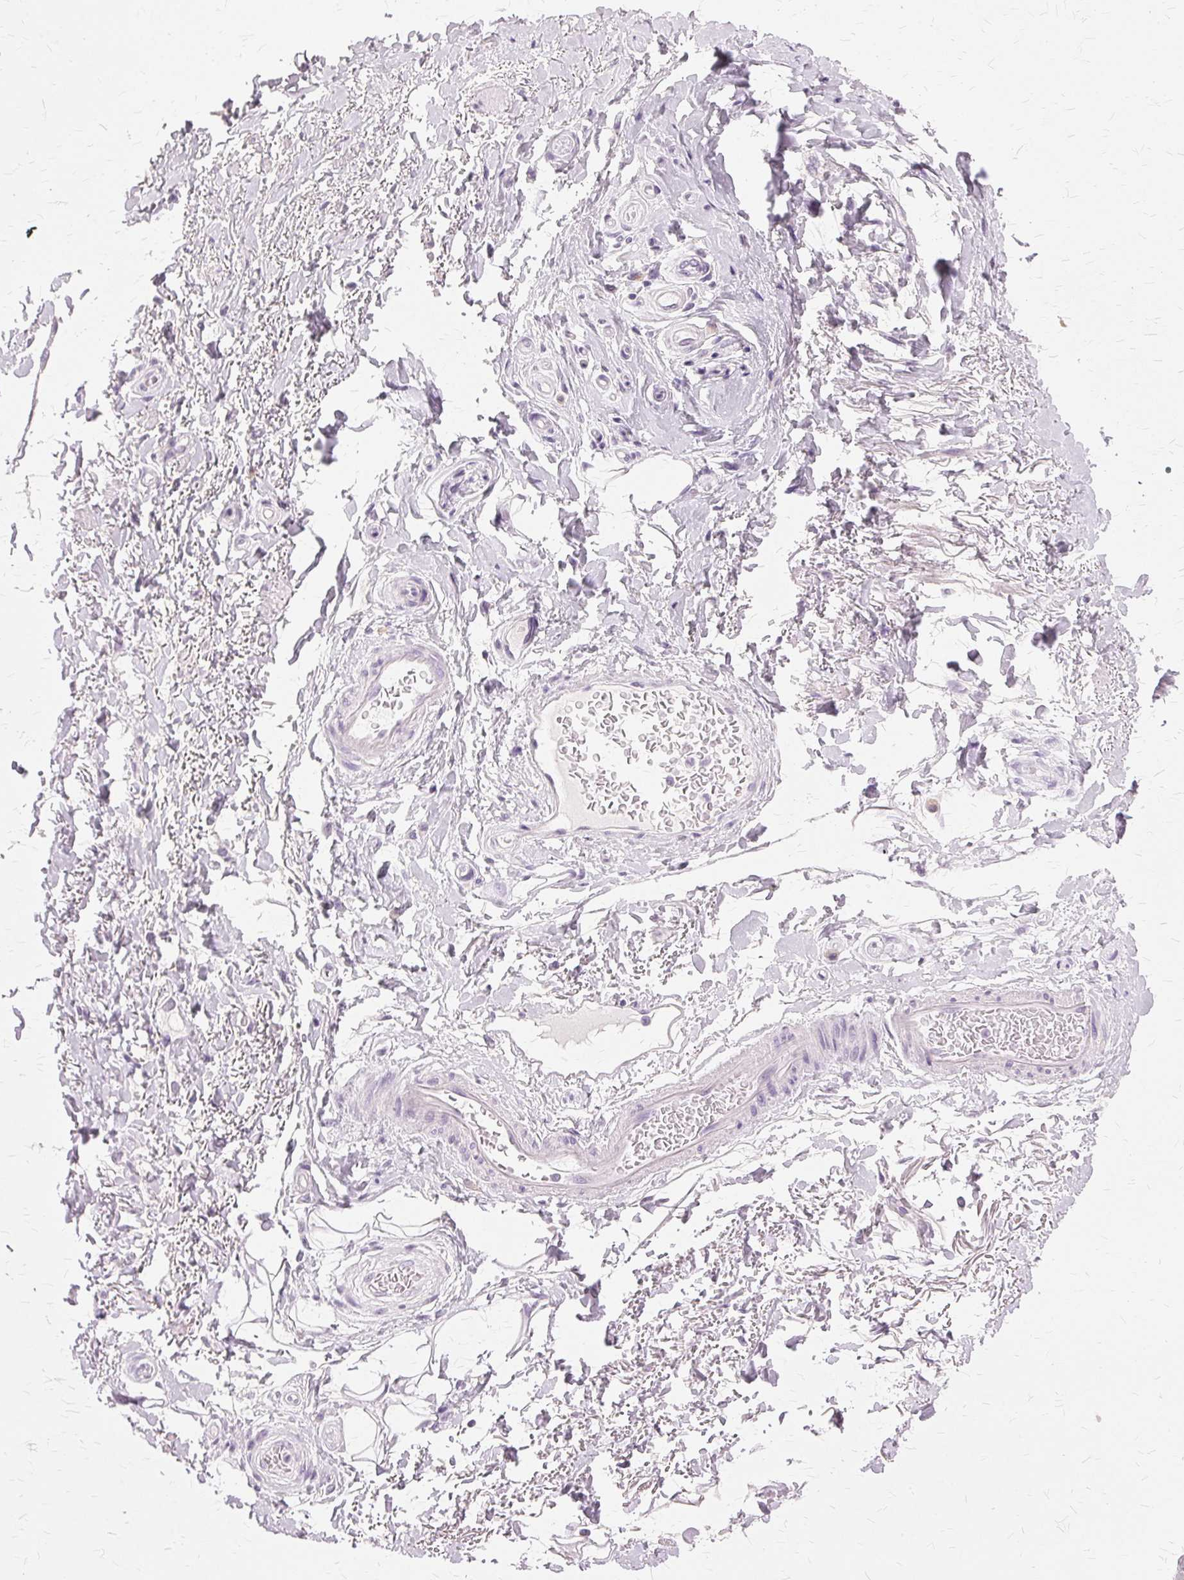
{"staining": {"intensity": "negative", "quantity": "none", "location": "none"}, "tissue": "adipose tissue", "cell_type": "Adipocytes", "image_type": "normal", "snomed": [{"axis": "morphology", "description": "Normal tissue, NOS"}, {"axis": "topography", "description": "Peripheral nerve tissue"}], "caption": "Adipocytes show no significant expression in normal adipose tissue.", "gene": "SLC45A3", "patient": {"sex": "male", "age": 51}}